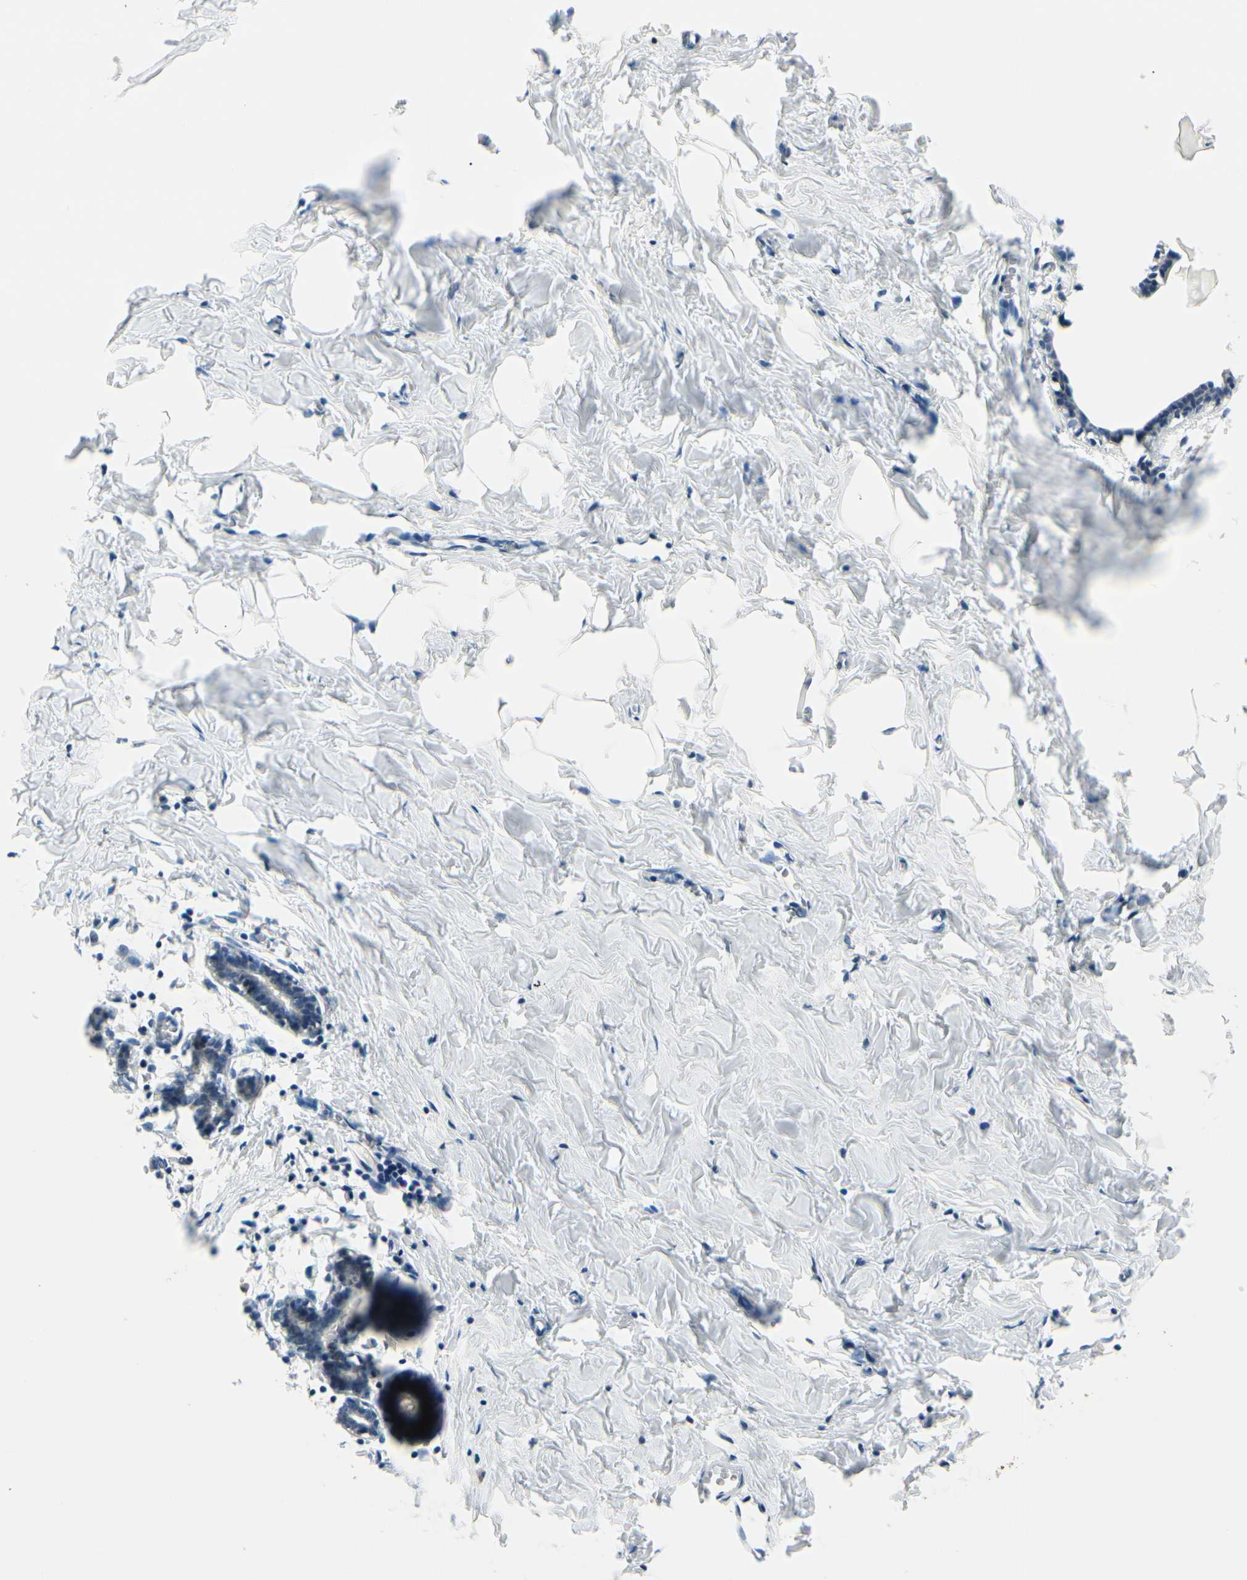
{"staining": {"intensity": "weak", "quantity": ">75%", "location": "cytoplasmic/membranous,nuclear"}, "tissue": "breast", "cell_type": "Adipocytes", "image_type": "normal", "snomed": [{"axis": "morphology", "description": "Normal tissue, NOS"}, {"axis": "topography", "description": "Breast"}], "caption": "Protein expression by immunohistochemistry demonstrates weak cytoplasmic/membranous,nuclear expression in about >75% of adipocytes in unremarkable breast.", "gene": "BRMS1", "patient": {"sex": "female", "age": 27}}